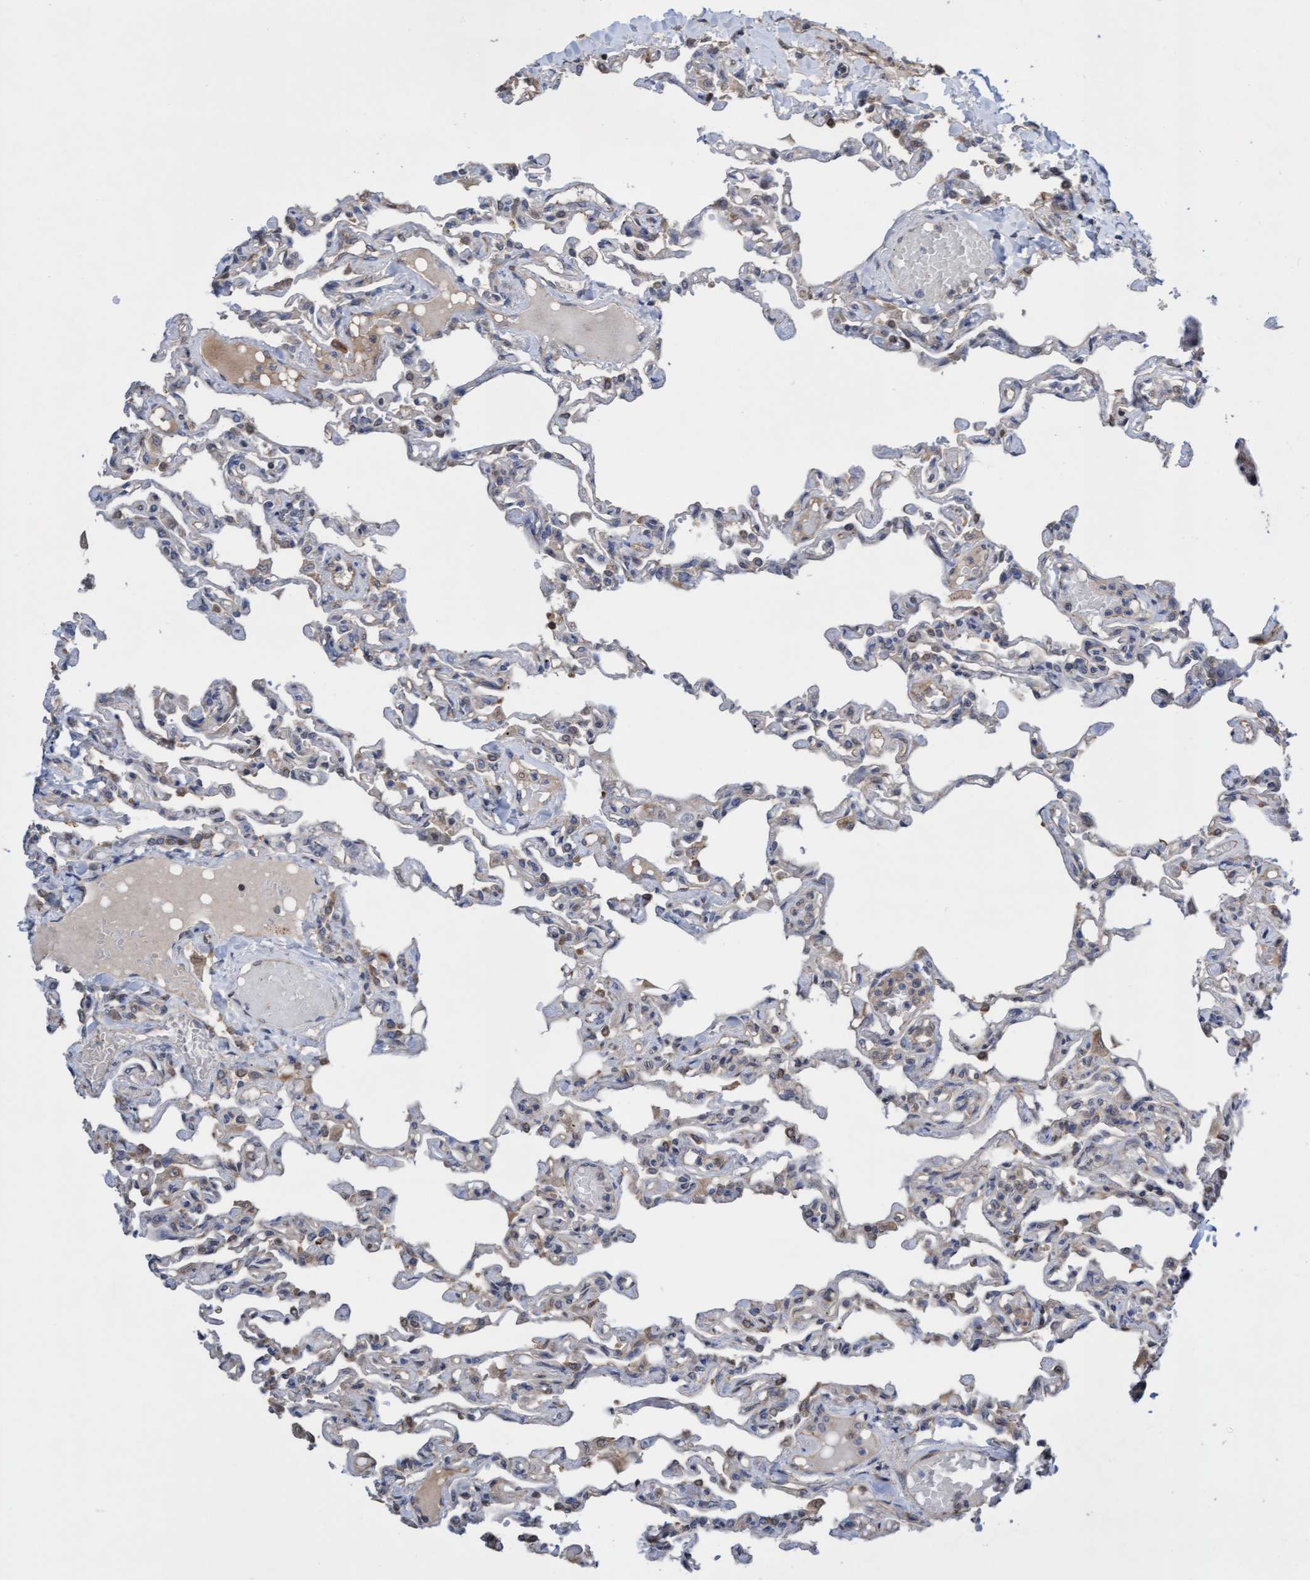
{"staining": {"intensity": "weak", "quantity": "<25%", "location": "cytoplasmic/membranous"}, "tissue": "lung", "cell_type": "Alveolar cells", "image_type": "normal", "snomed": [{"axis": "morphology", "description": "Normal tissue, NOS"}, {"axis": "topography", "description": "Lung"}], "caption": "This is an immunohistochemistry (IHC) image of benign lung. There is no positivity in alveolar cells.", "gene": "ITFG1", "patient": {"sex": "male", "age": 21}}